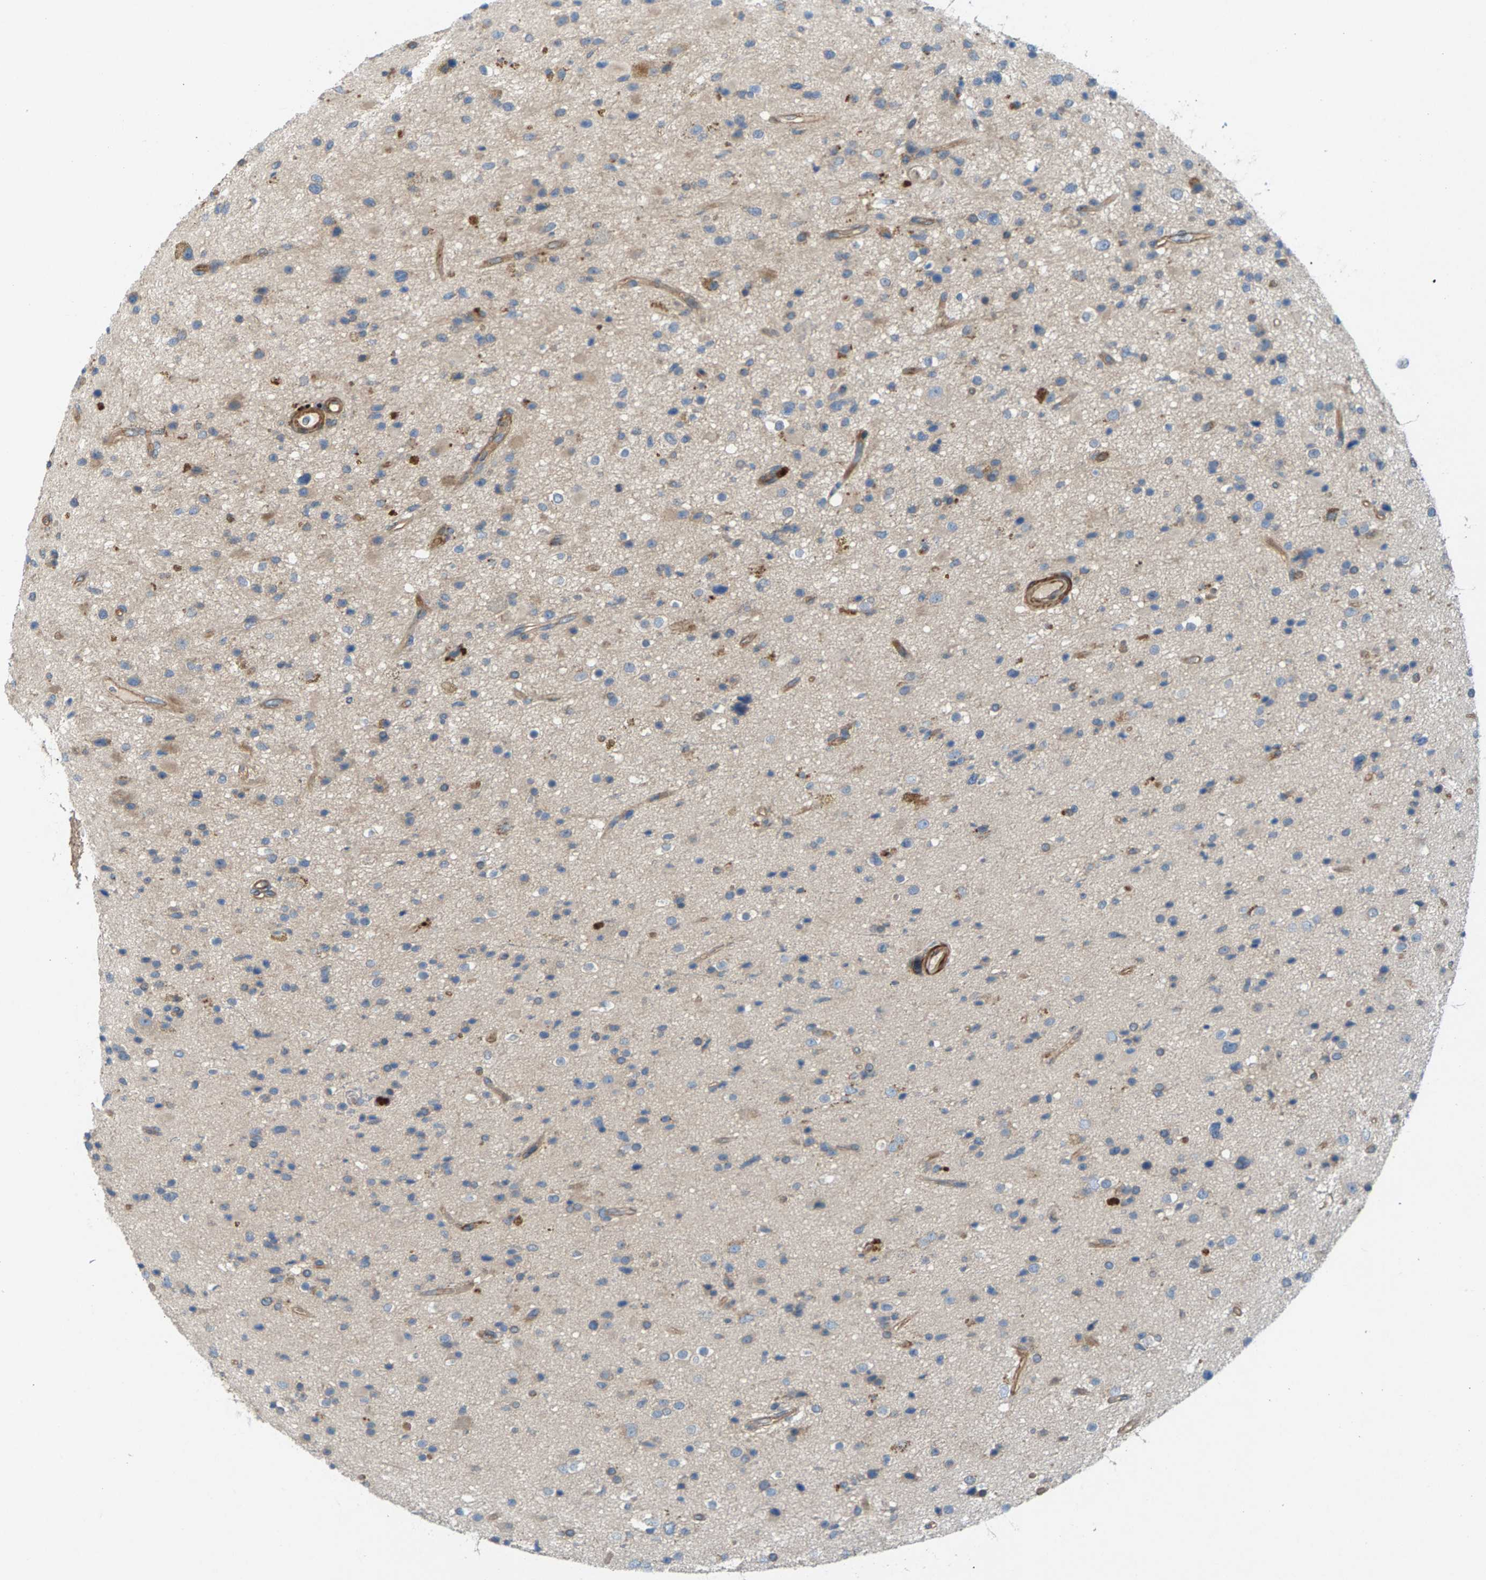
{"staining": {"intensity": "weak", "quantity": "<25%", "location": "cytoplasmic/membranous"}, "tissue": "glioma", "cell_type": "Tumor cells", "image_type": "cancer", "snomed": [{"axis": "morphology", "description": "Glioma, malignant, High grade"}, {"axis": "topography", "description": "Brain"}], "caption": "High power microscopy micrograph of an immunohistochemistry image of glioma, revealing no significant staining in tumor cells. (DAB immunohistochemistry, high magnification).", "gene": "PDCL", "patient": {"sex": "male", "age": 33}}